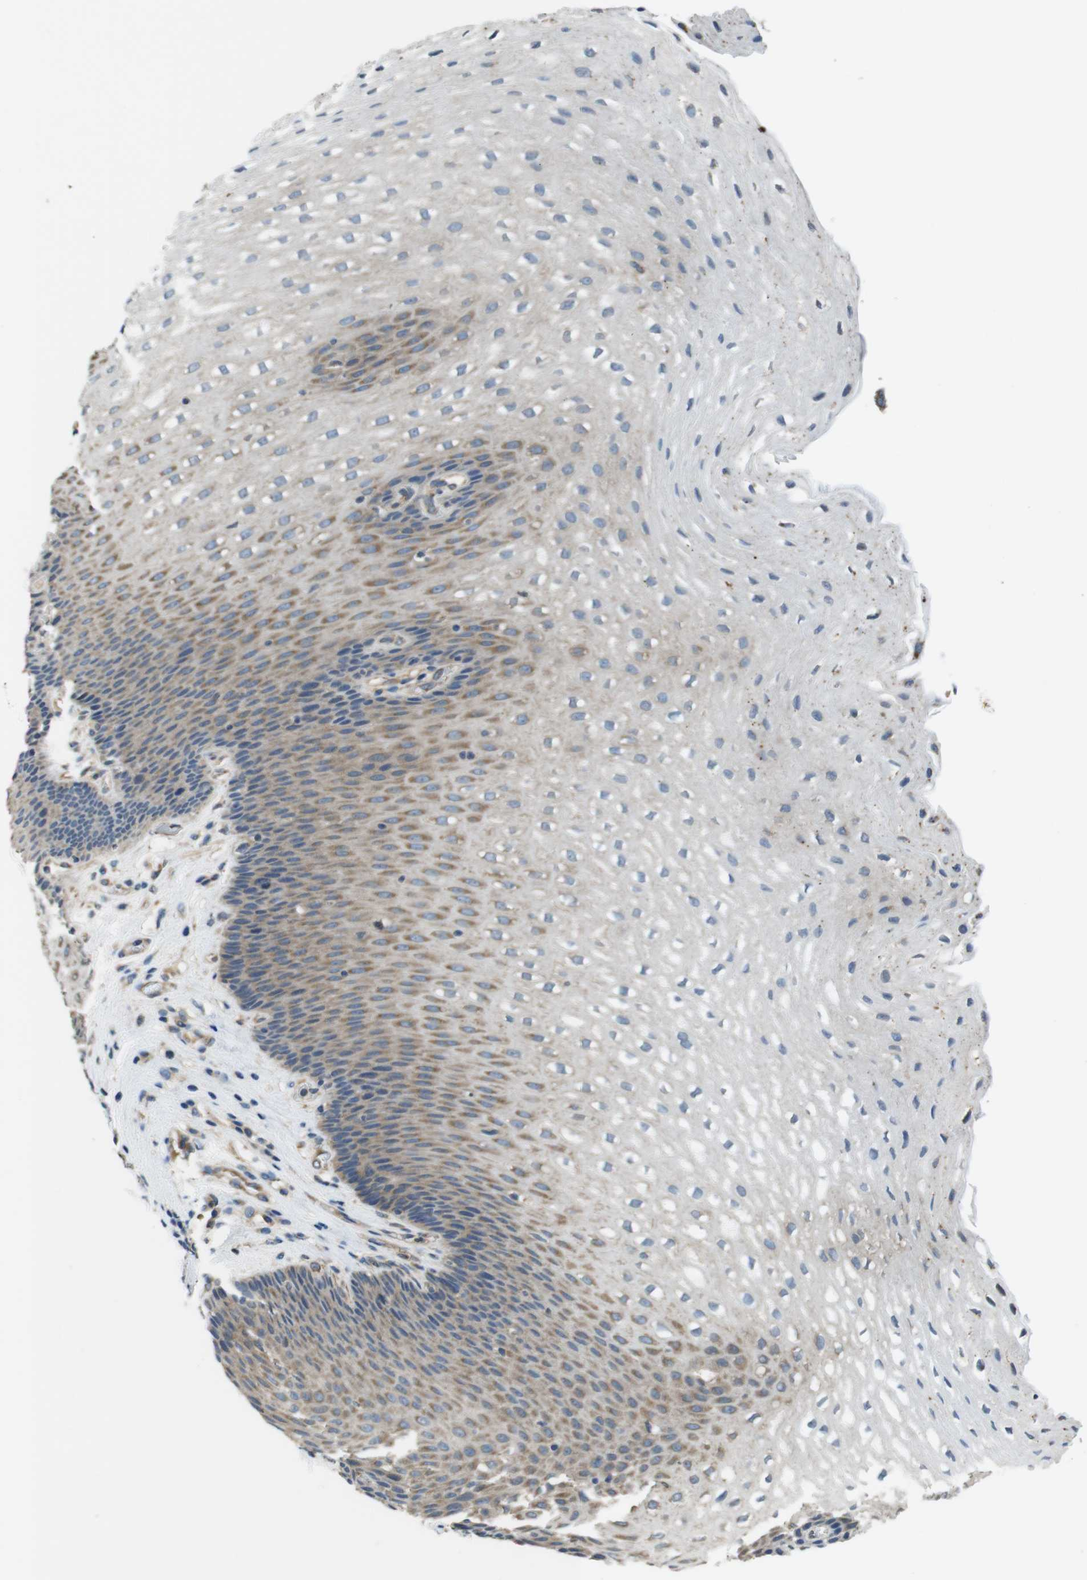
{"staining": {"intensity": "weak", "quantity": "25%-75%", "location": "cytoplasmic/membranous"}, "tissue": "esophagus", "cell_type": "Squamous epithelial cells", "image_type": "normal", "snomed": [{"axis": "morphology", "description": "Normal tissue, NOS"}, {"axis": "topography", "description": "Esophagus"}], "caption": "Unremarkable esophagus was stained to show a protein in brown. There is low levels of weak cytoplasmic/membranous positivity in approximately 25%-75% of squamous epithelial cells. The staining was performed using DAB (3,3'-diaminobenzidine), with brown indicating positive protein expression. Nuclei are stained blue with hematoxylin.", "gene": "DCTN1", "patient": {"sex": "male", "age": 48}}